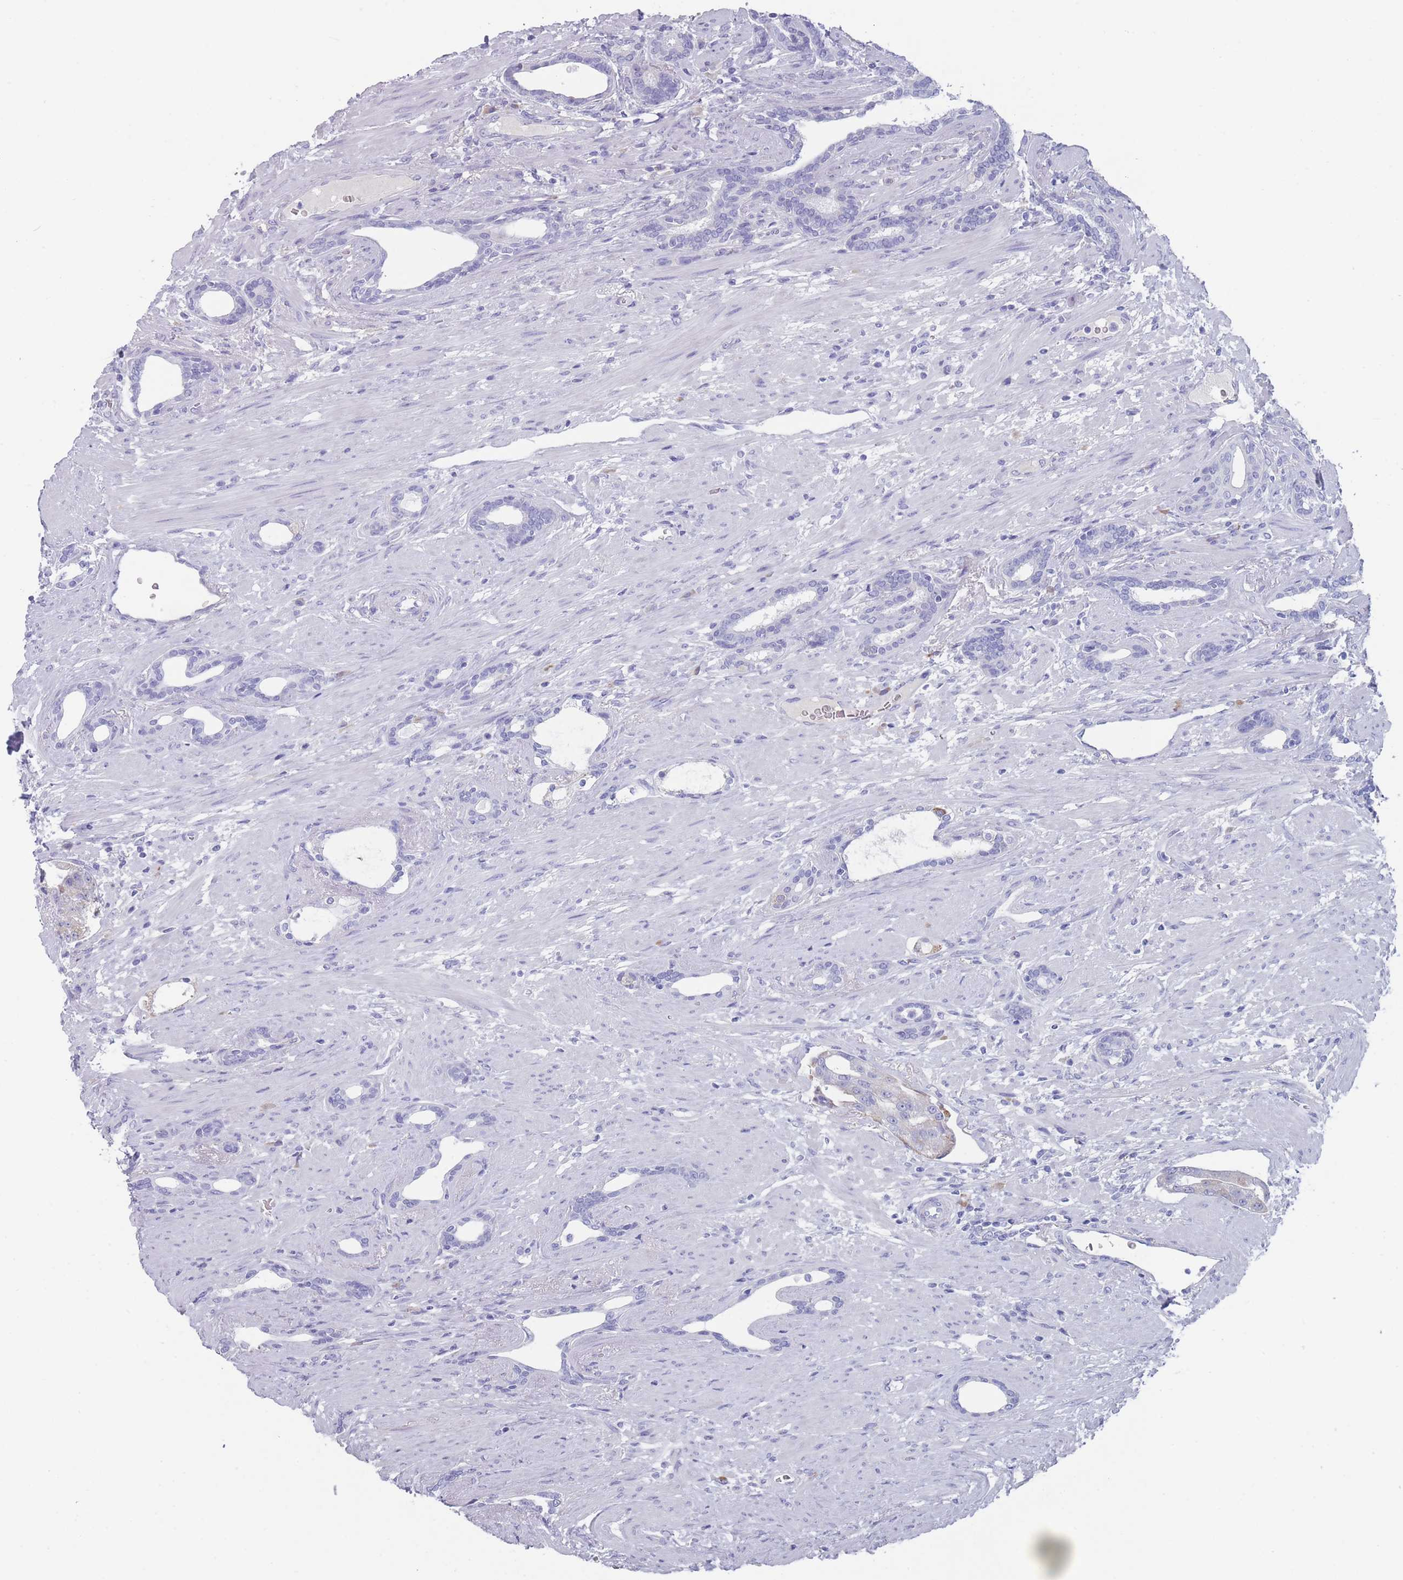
{"staining": {"intensity": "negative", "quantity": "none", "location": "none"}, "tissue": "prostate cancer", "cell_type": "Tumor cells", "image_type": "cancer", "snomed": [{"axis": "morphology", "description": "Adenocarcinoma, High grade"}, {"axis": "topography", "description": "Prostate"}], "caption": "Human high-grade adenocarcinoma (prostate) stained for a protein using immunohistochemistry (IHC) reveals no positivity in tumor cells.", "gene": "ST8SIA5", "patient": {"sex": "male", "age": 69}}